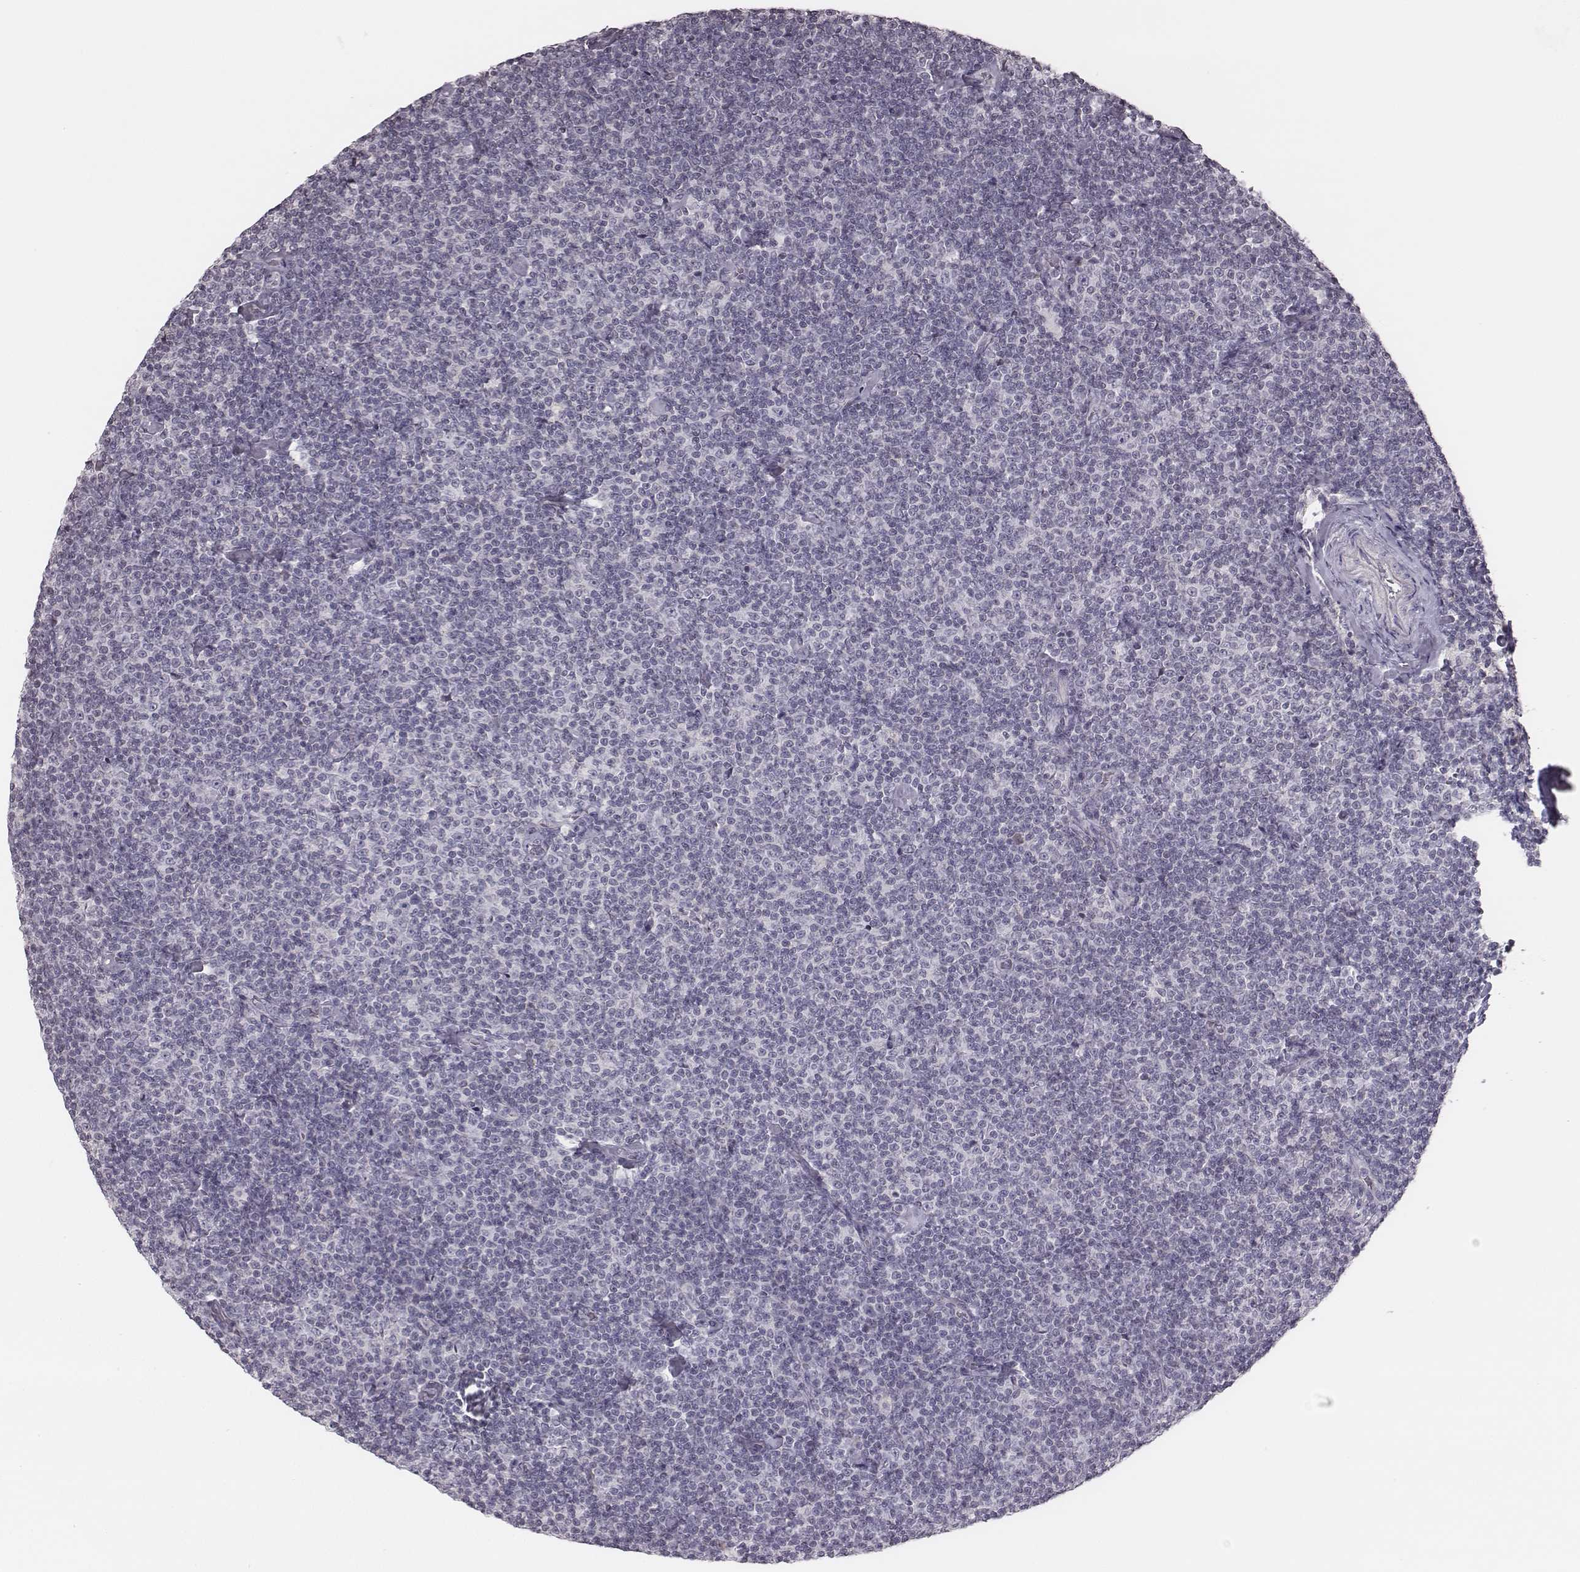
{"staining": {"intensity": "negative", "quantity": "none", "location": "none"}, "tissue": "lymphoma", "cell_type": "Tumor cells", "image_type": "cancer", "snomed": [{"axis": "morphology", "description": "Malignant lymphoma, non-Hodgkin's type, Low grade"}, {"axis": "topography", "description": "Lymph node"}], "caption": "The IHC image has no significant expression in tumor cells of lymphoma tissue. (DAB (3,3'-diaminobenzidine) immunohistochemistry, high magnification).", "gene": "TLX3", "patient": {"sex": "male", "age": 81}}